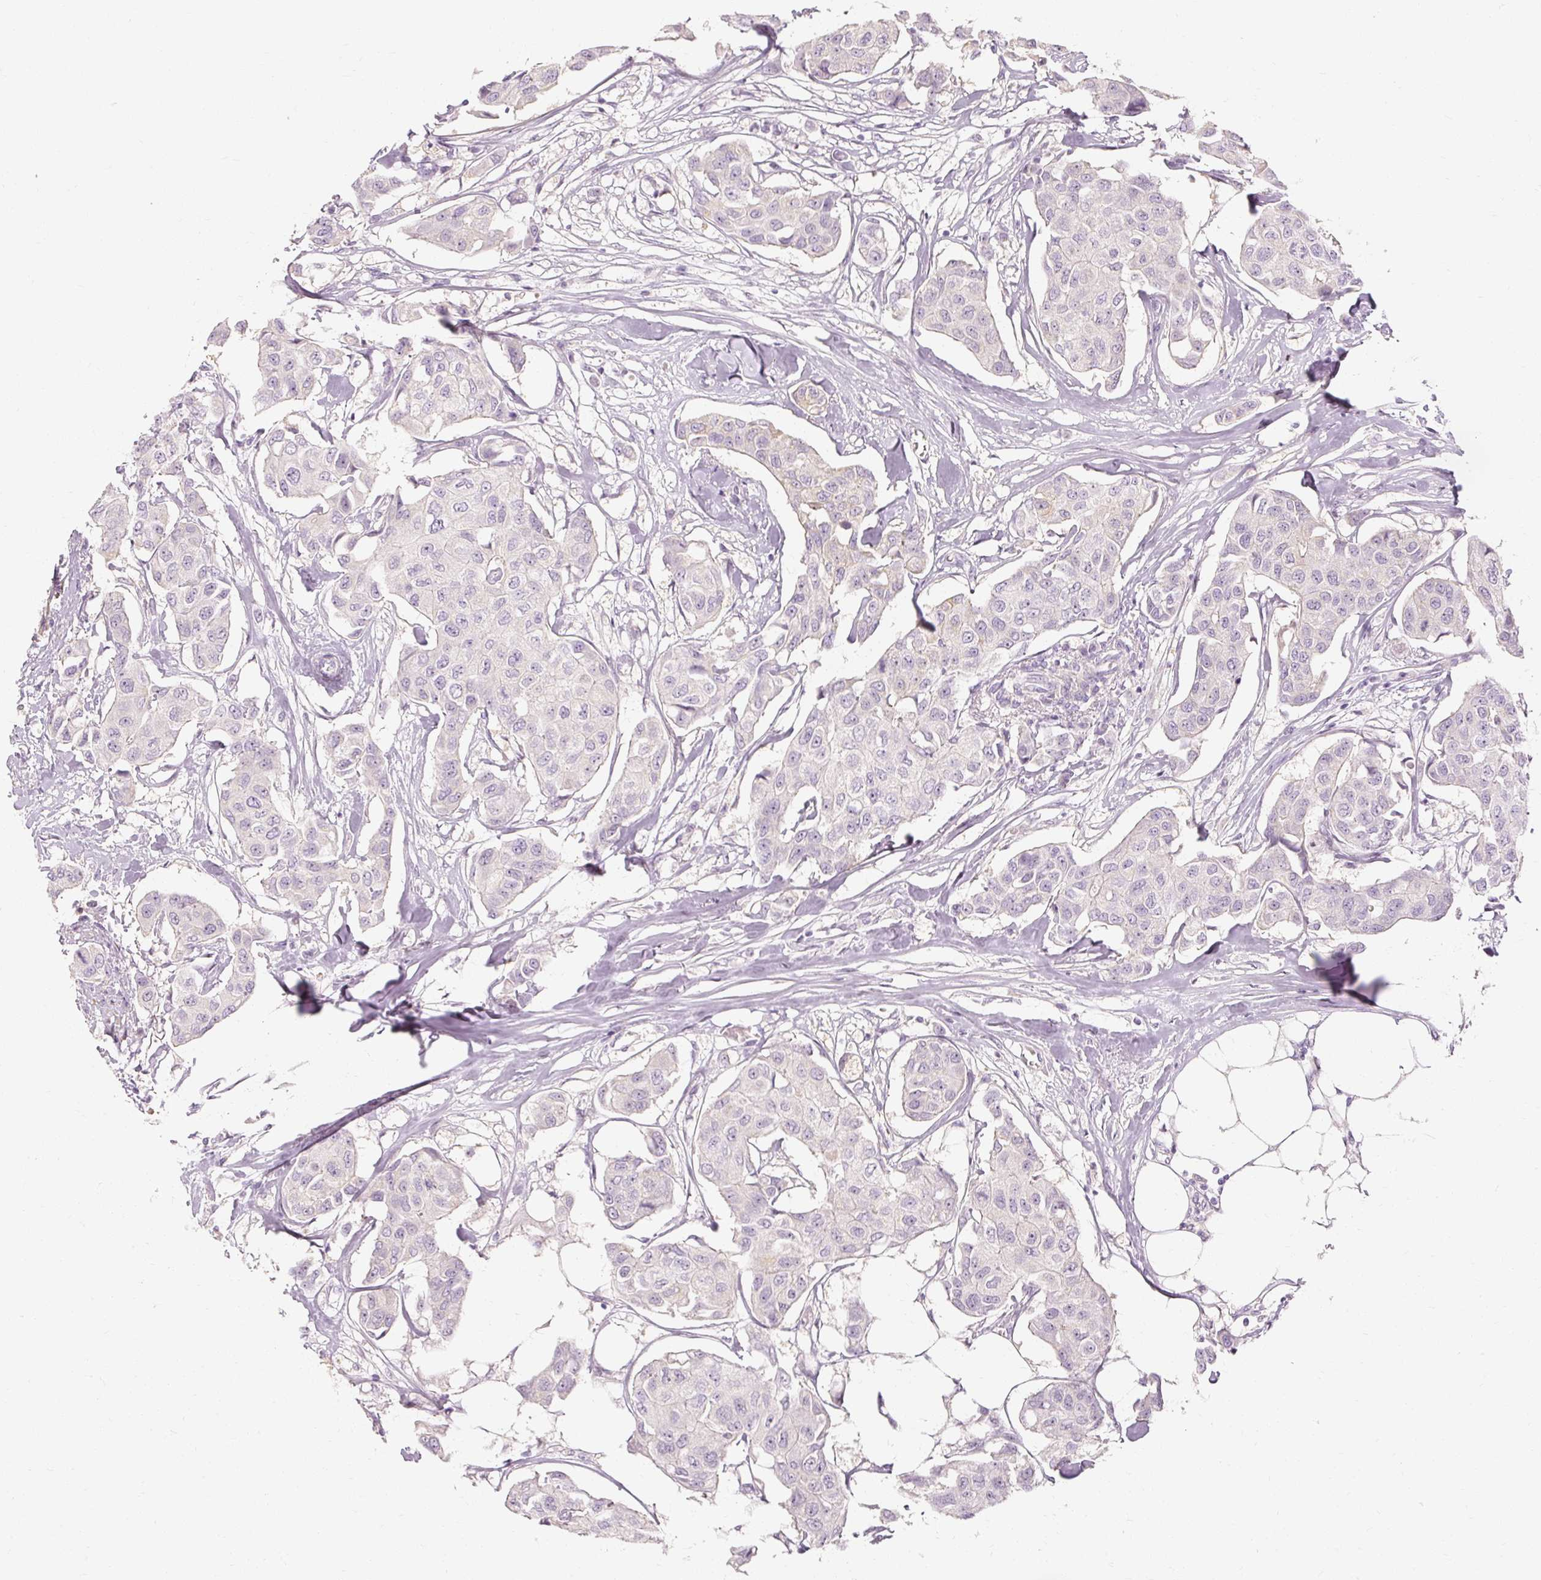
{"staining": {"intensity": "negative", "quantity": "none", "location": "none"}, "tissue": "breast cancer", "cell_type": "Tumor cells", "image_type": "cancer", "snomed": [{"axis": "morphology", "description": "Duct carcinoma"}, {"axis": "topography", "description": "Breast"}, {"axis": "topography", "description": "Lymph node"}], "caption": "IHC photomicrograph of breast cancer stained for a protein (brown), which displays no positivity in tumor cells.", "gene": "CAPN3", "patient": {"sex": "female", "age": 80}}